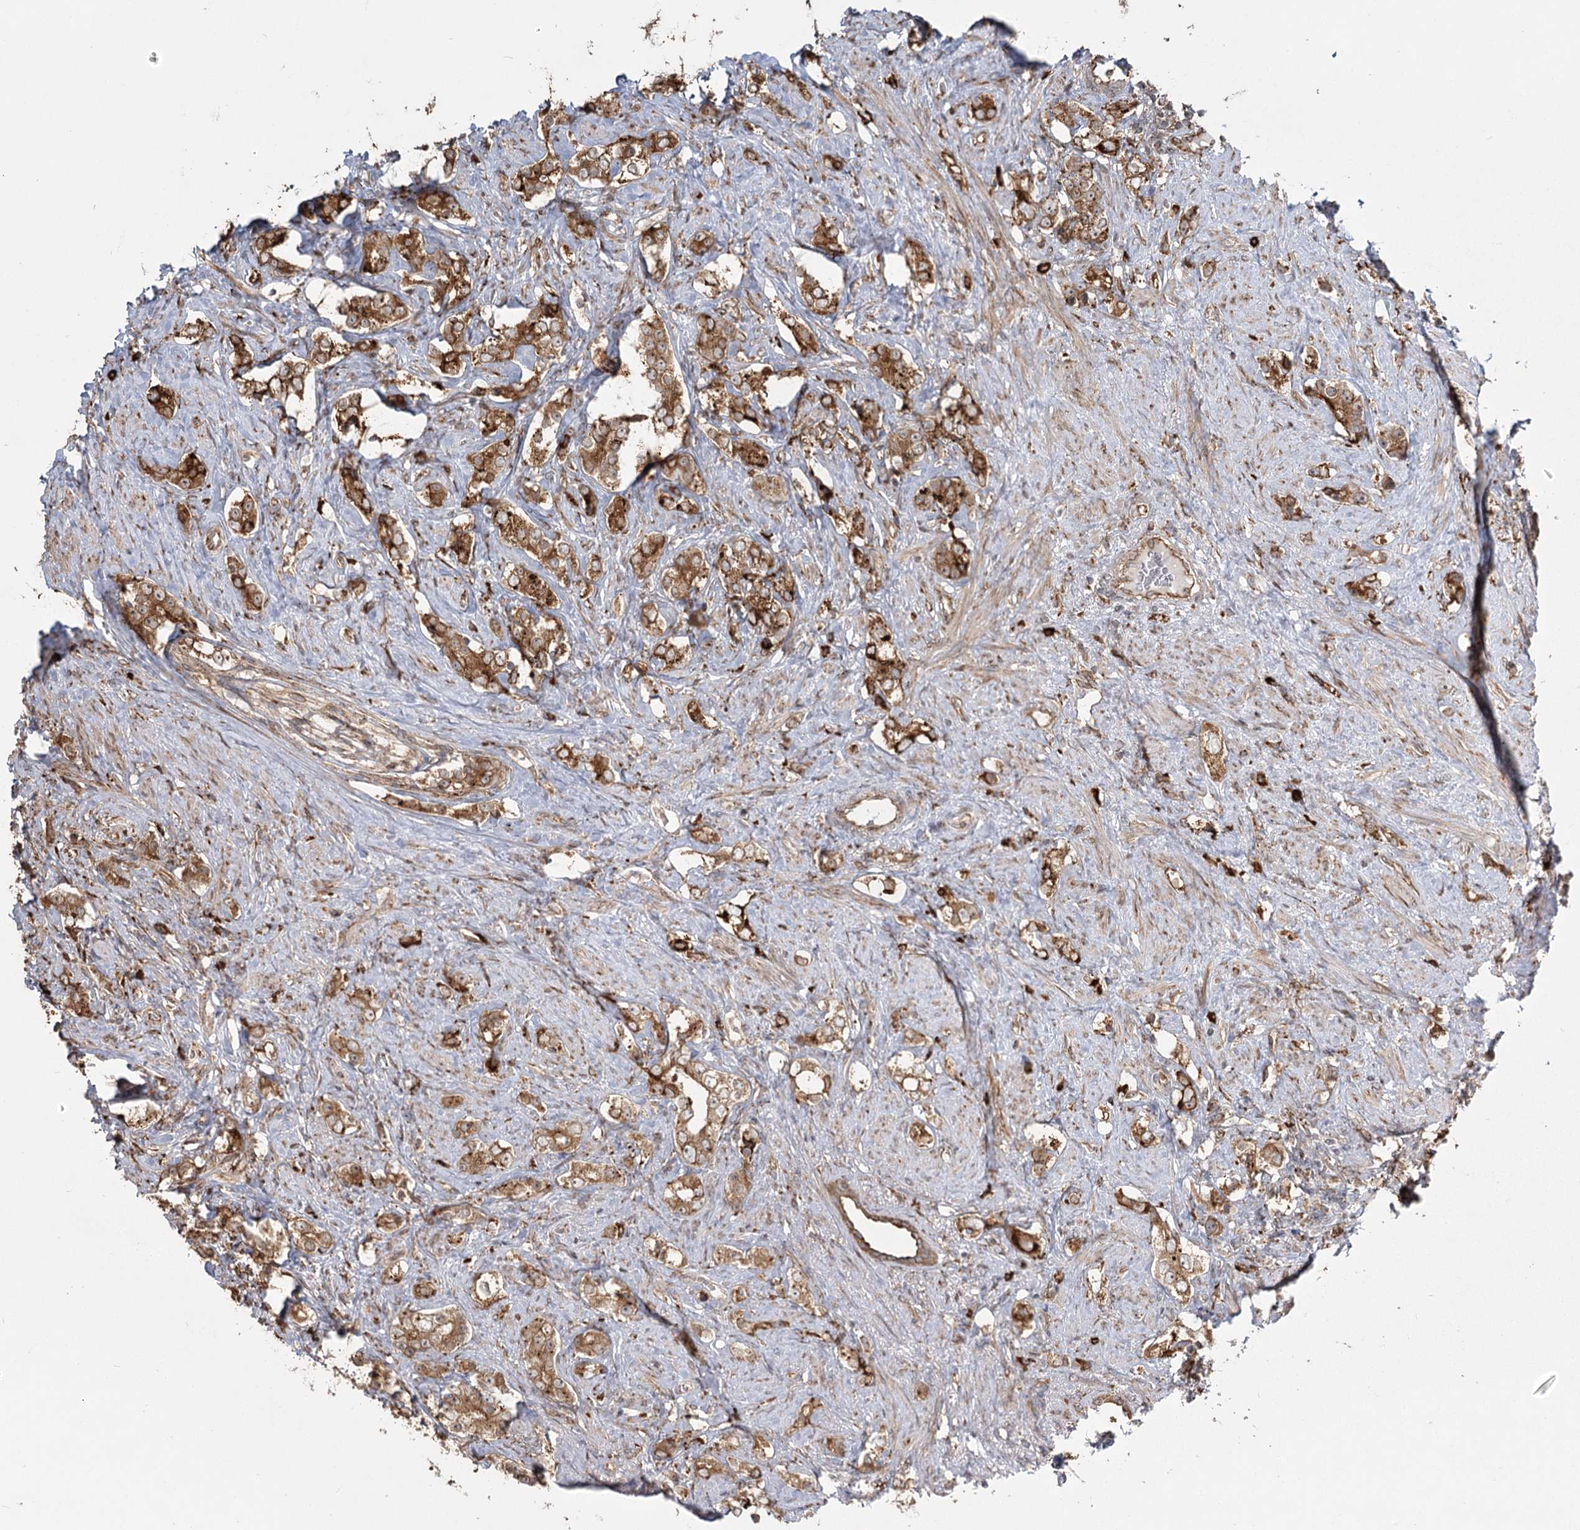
{"staining": {"intensity": "moderate", "quantity": ">75%", "location": "cytoplasmic/membranous"}, "tissue": "prostate cancer", "cell_type": "Tumor cells", "image_type": "cancer", "snomed": [{"axis": "morphology", "description": "Adenocarcinoma, High grade"}, {"axis": "topography", "description": "Prostate"}], "caption": "DAB (3,3'-diaminobenzidine) immunohistochemical staining of adenocarcinoma (high-grade) (prostate) exhibits moderate cytoplasmic/membranous protein positivity in approximately >75% of tumor cells.", "gene": "FAM13A", "patient": {"sex": "male", "age": 63}}